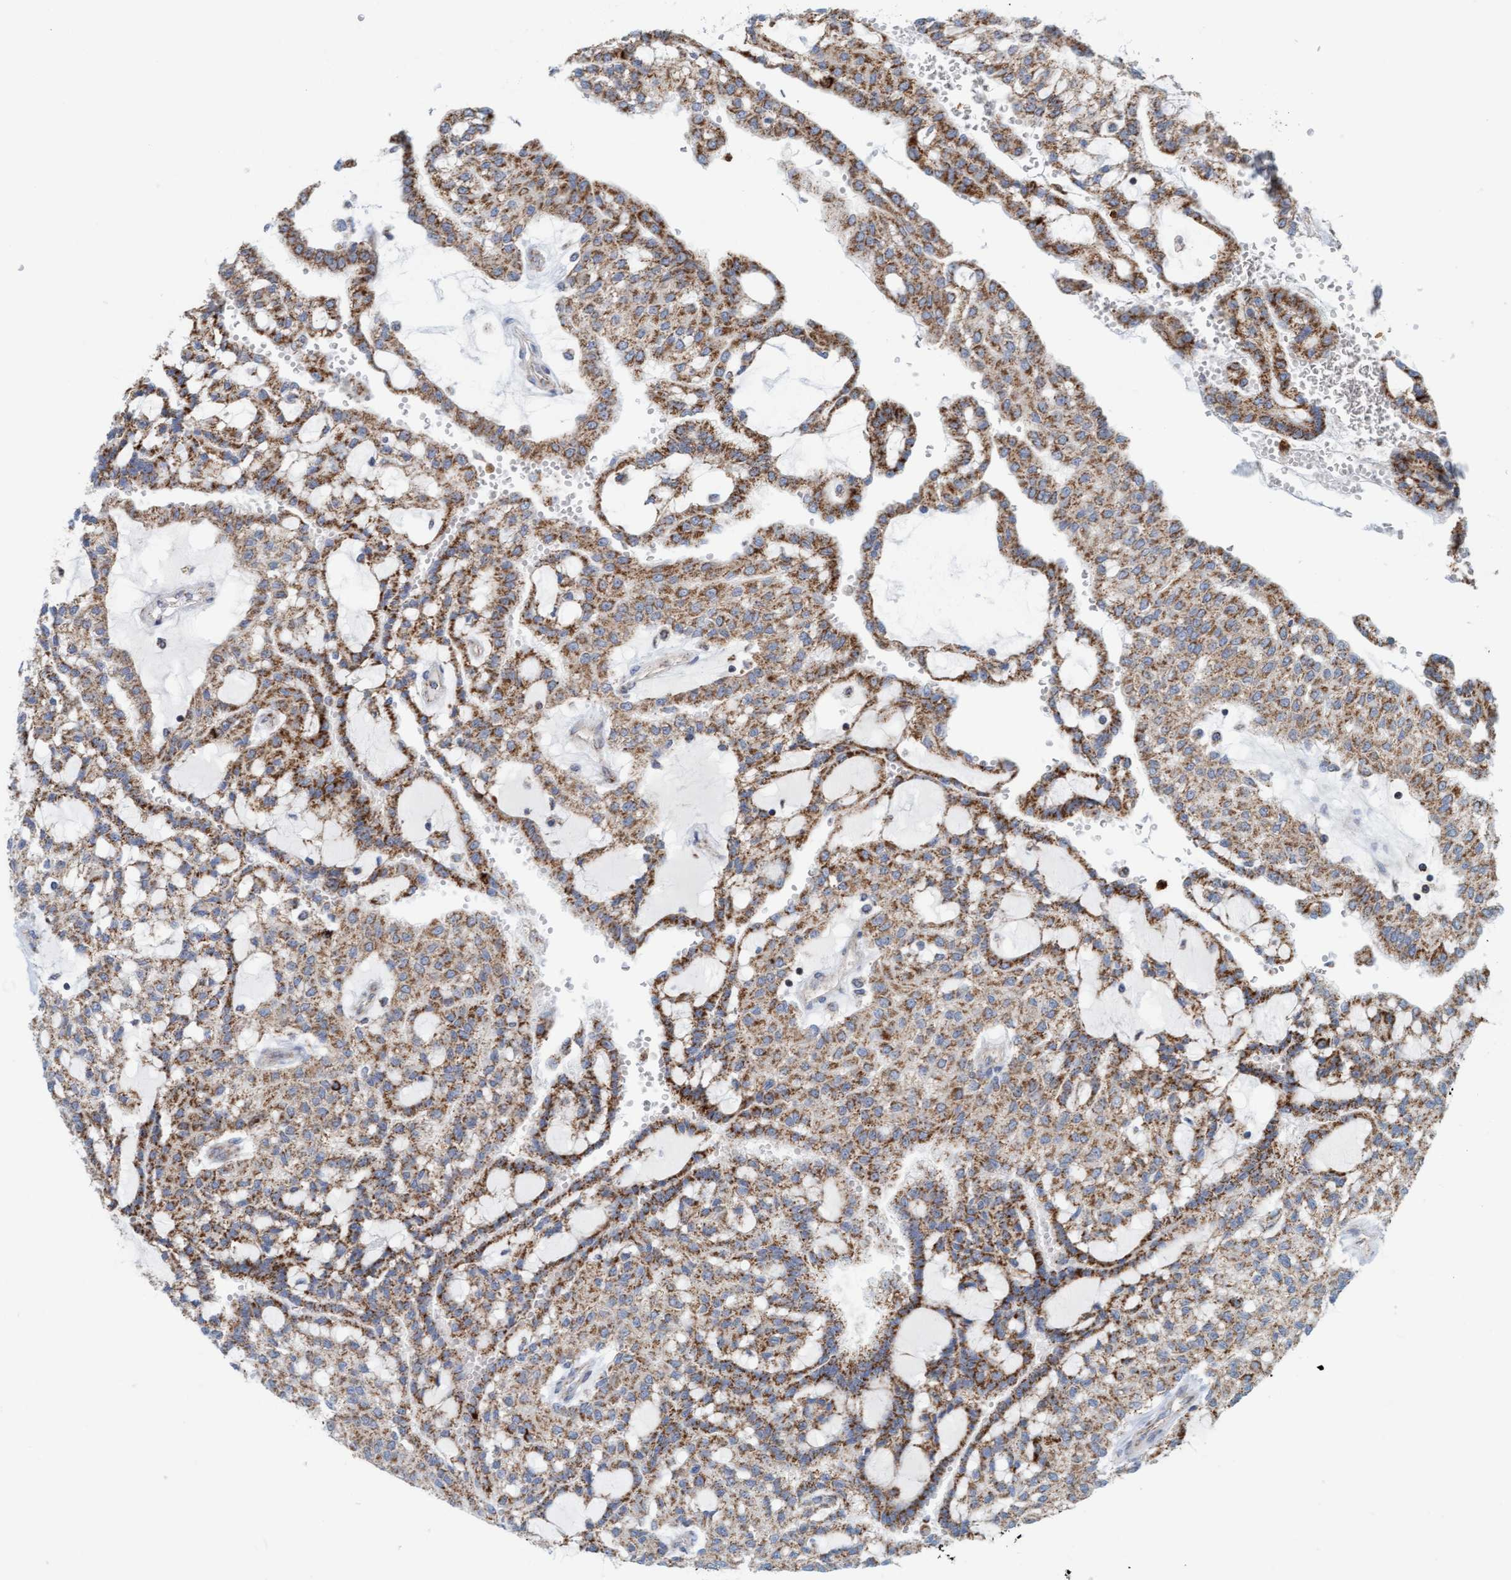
{"staining": {"intensity": "moderate", "quantity": ">75%", "location": "cytoplasmic/membranous"}, "tissue": "renal cancer", "cell_type": "Tumor cells", "image_type": "cancer", "snomed": [{"axis": "morphology", "description": "Adenocarcinoma, NOS"}, {"axis": "topography", "description": "Kidney"}], "caption": "Protein staining shows moderate cytoplasmic/membranous expression in about >75% of tumor cells in renal adenocarcinoma.", "gene": "B9D1", "patient": {"sex": "male", "age": 63}}